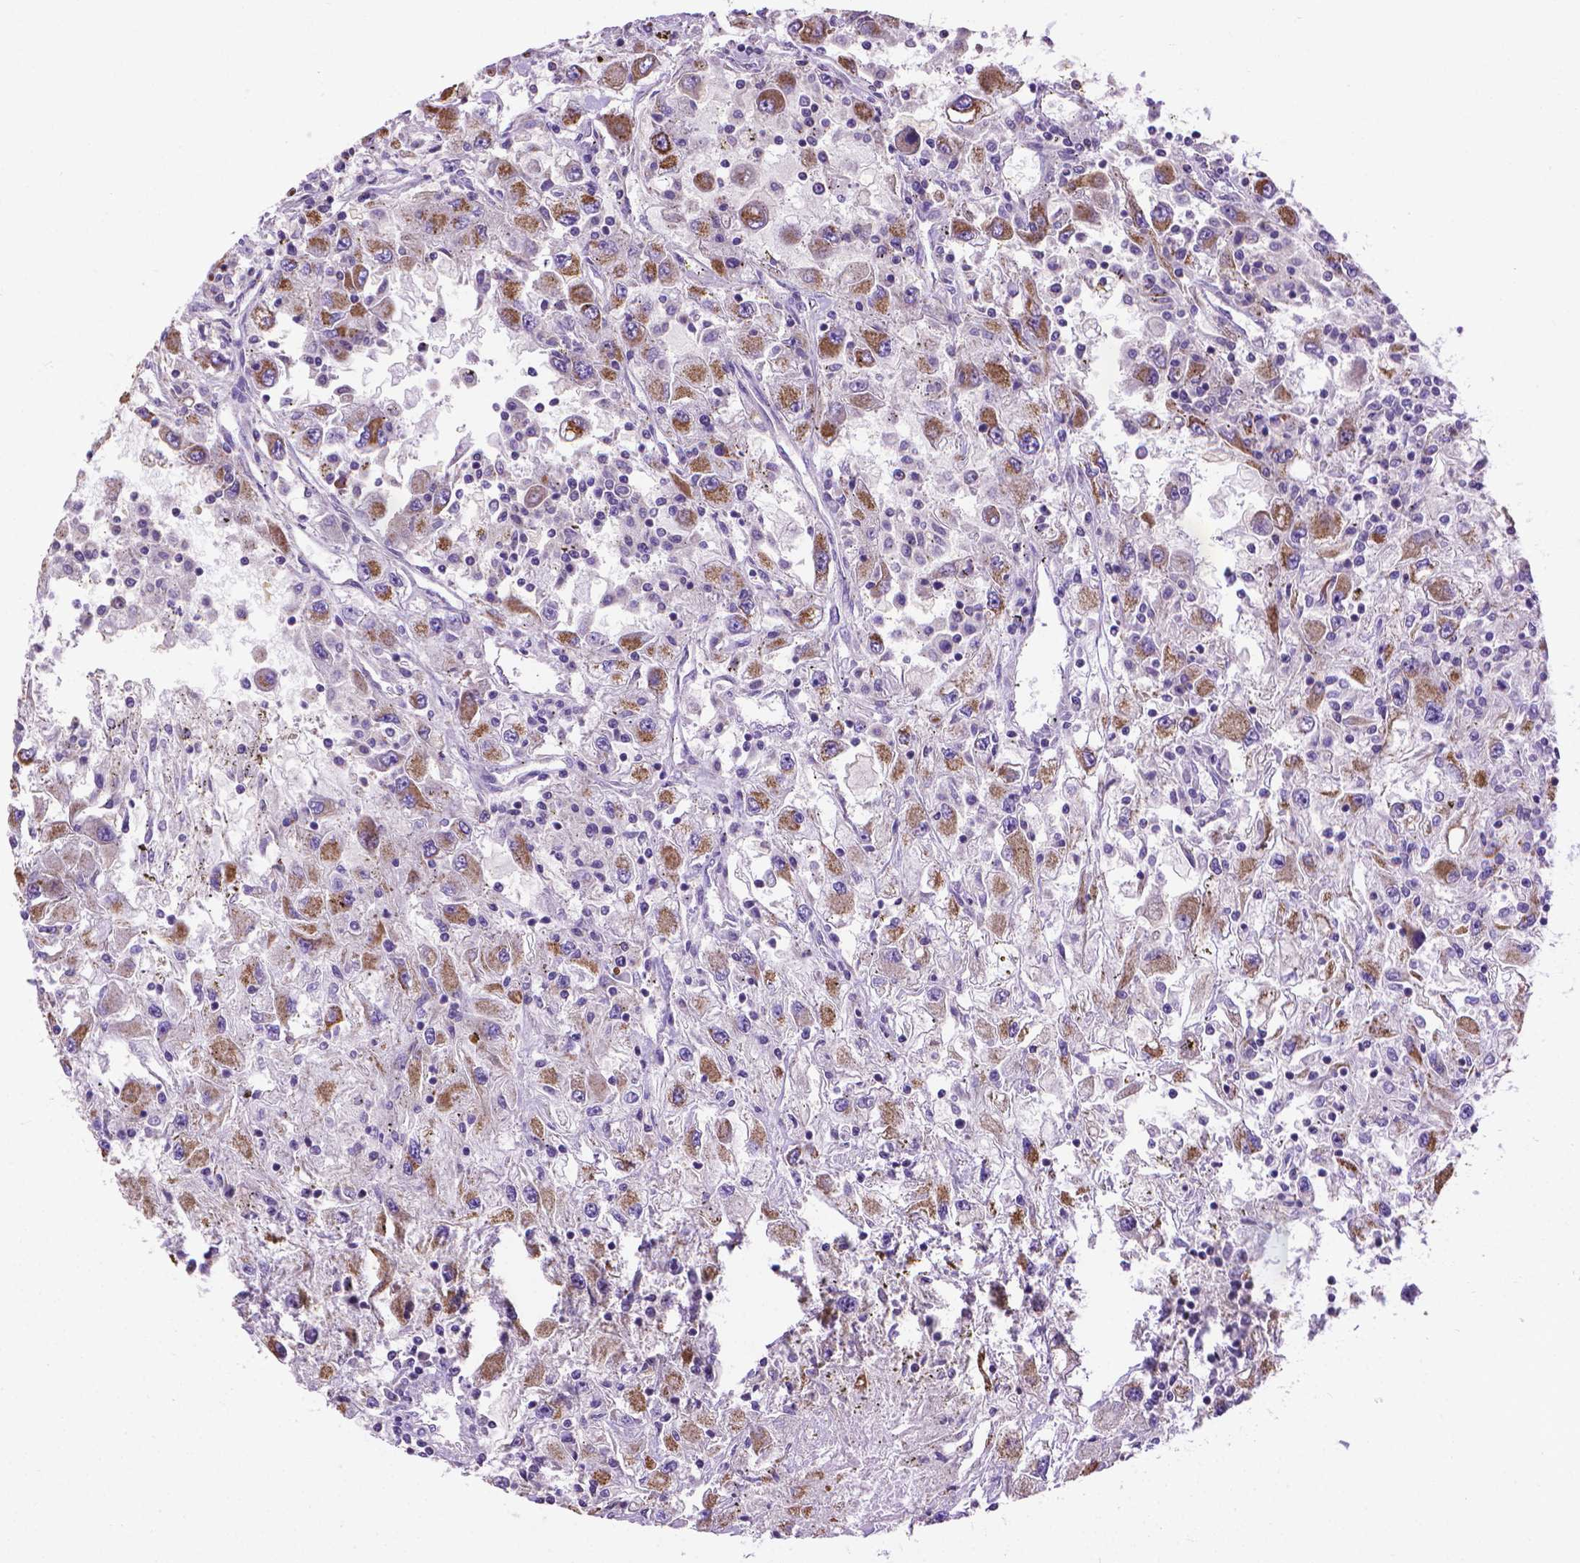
{"staining": {"intensity": "moderate", "quantity": ">75%", "location": "cytoplasmic/membranous"}, "tissue": "renal cancer", "cell_type": "Tumor cells", "image_type": "cancer", "snomed": [{"axis": "morphology", "description": "Adenocarcinoma, NOS"}, {"axis": "topography", "description": "Kidney"}], "caption": "Renal cancer (adenocarcinoma) stained with a protein marker displays moderate staining in tumor cells.", "gene": "SYN1", "patient": {"sex": "female", "age": 67}}